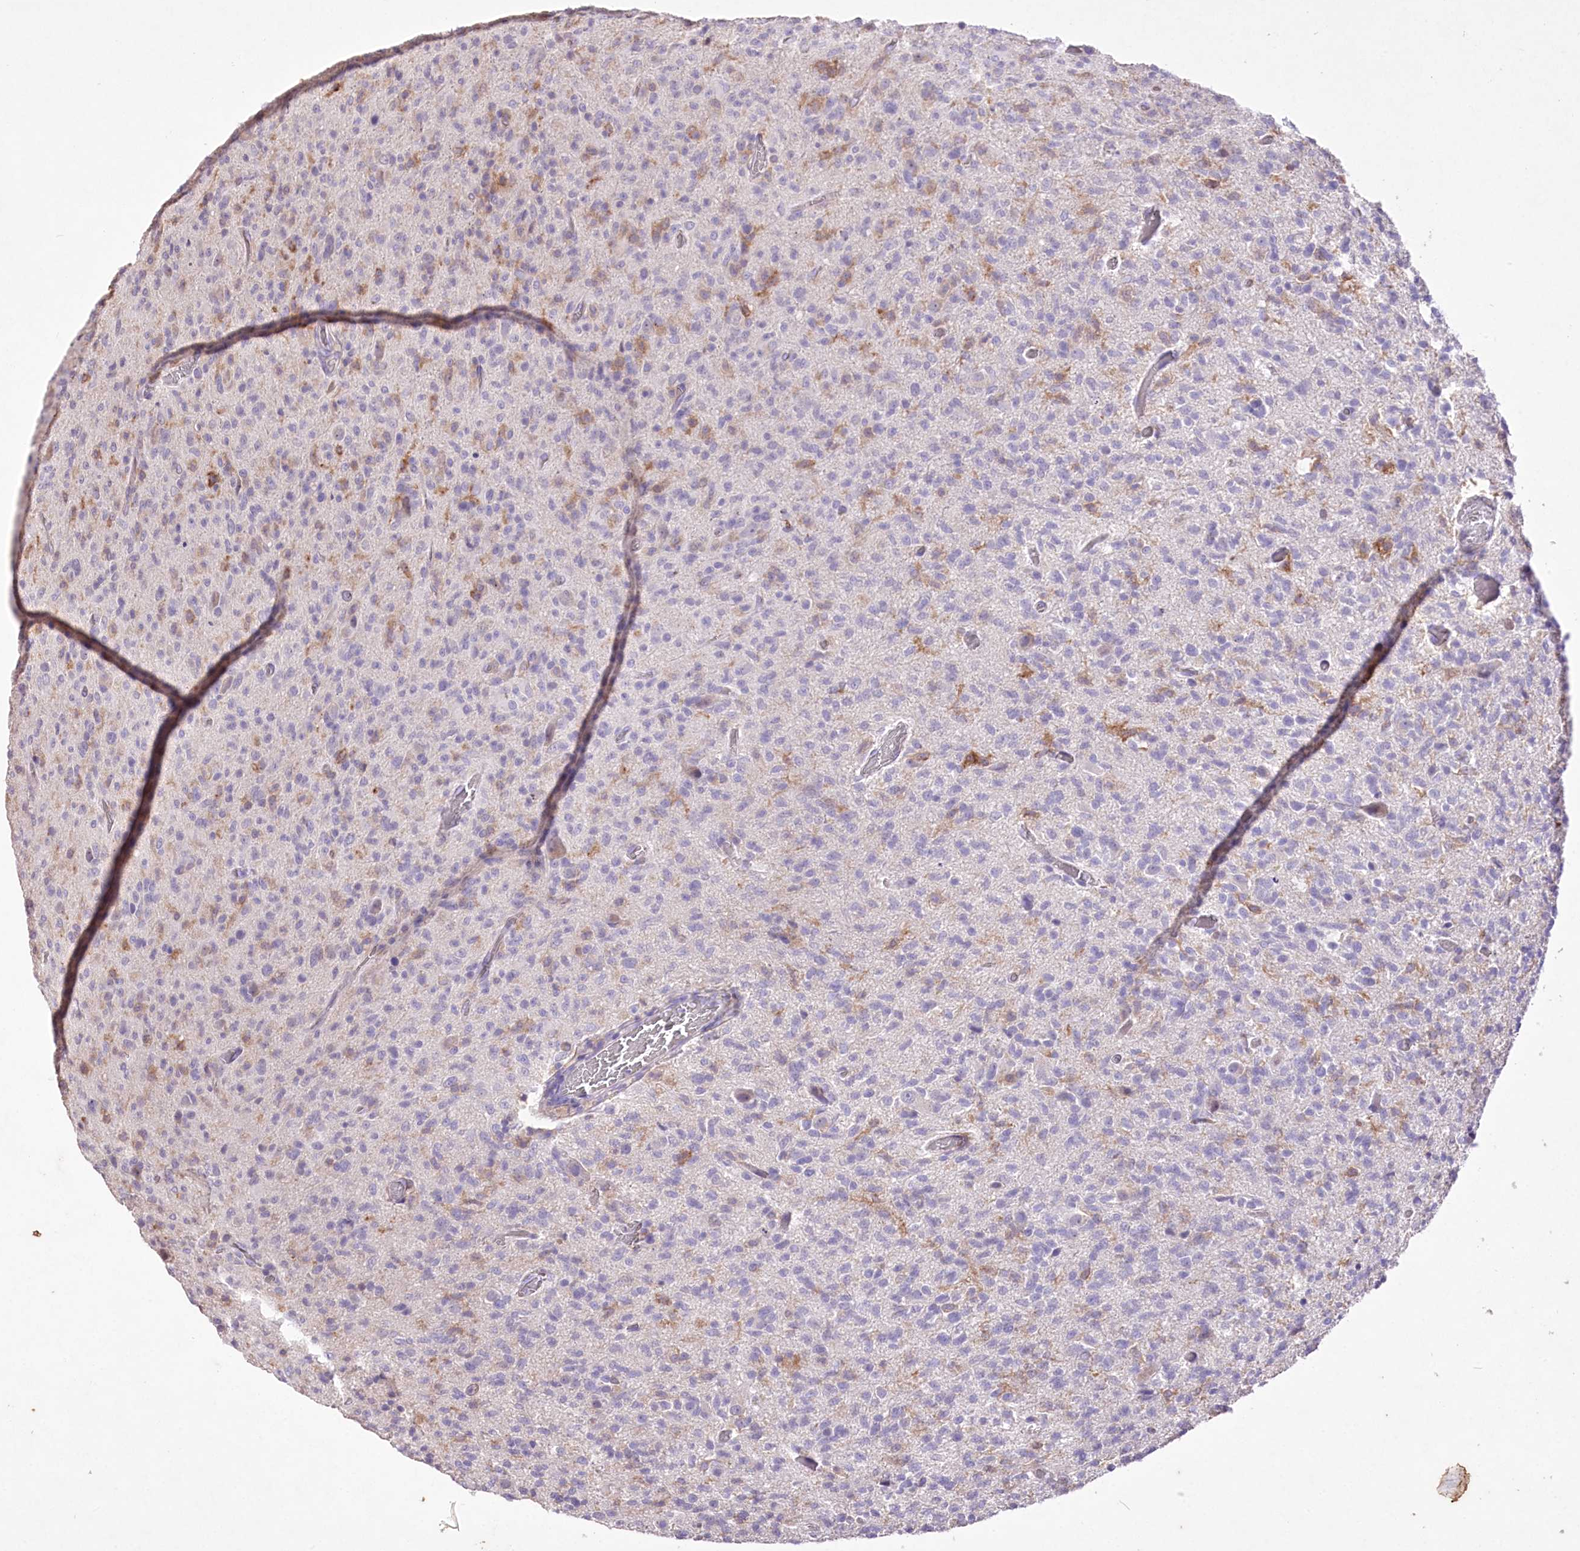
{"staining": {"intensity": "negative", "quantity": "none", "location": "none"}, "tissue": "glioma", "cell_type": "Tumor cells", "image_type": "cancer", "snomed": [{"axis": "morphology", "description": "Glioma, malignant, High grade"}, {"axis": "topography", "description": "Brain"}], "caption": "A histopathology image of human glioma is negative for staining in tumor cells.", "gene": "ENPP1", "patient": {"sex": "female", "age": 57}}